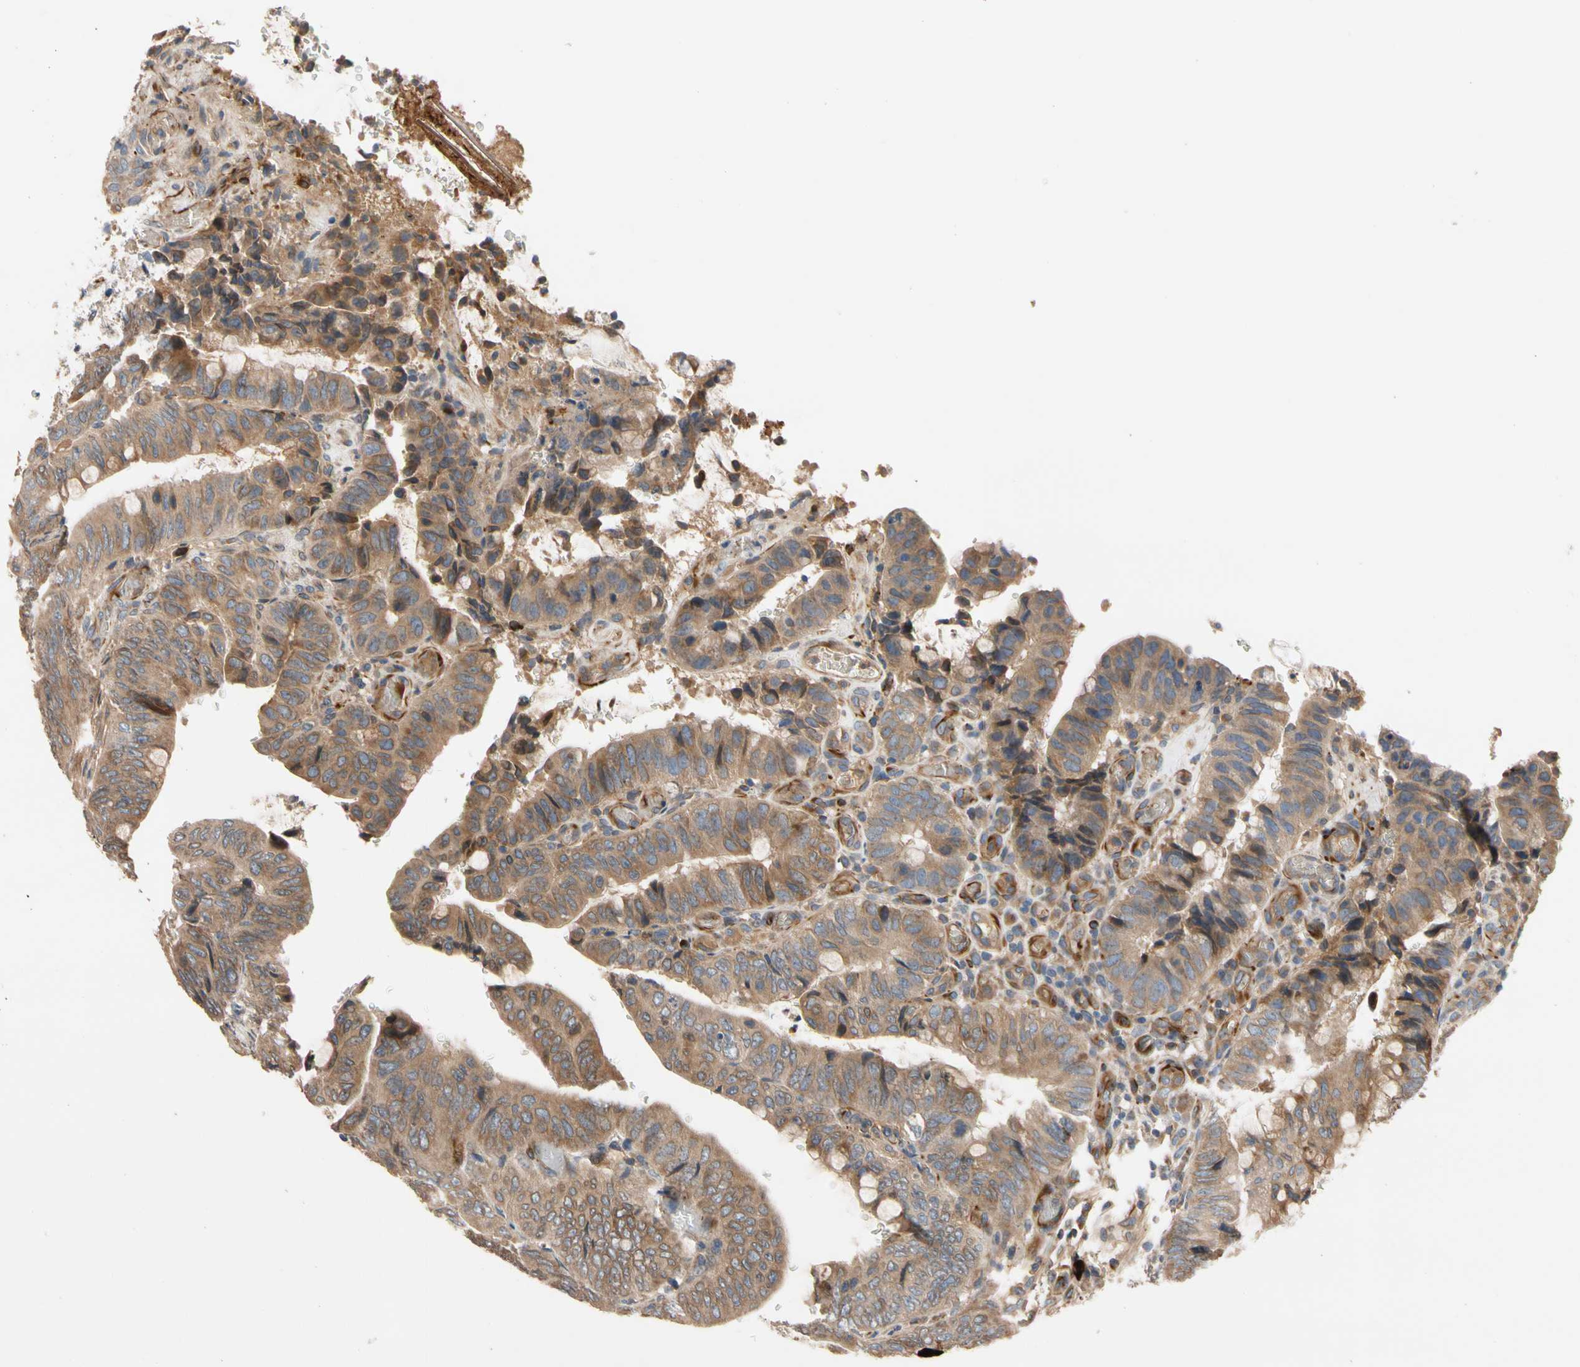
{"staining": {"intensity": "moderate", "quantity": ">75%", "location": "cytoplasmic/membranous"}, "tissue": "colorectal cancer", "cell_type": "Tumor cells", "image_type": "cancer", "snomed": [{"axis": "morphology", "description": "Normal tissue, NOS"}, {"axis": "morphology", "description": "Adenocarcinoma, NOS"}, {"axis": "topography", "description": "Rectum"}, {"axis": "topography", "description": "Peripheral nerve tissue"}], "caption": "The photomicrograph displays a brown stain indicating the presence of a protein in the cytoplasmic/membranous of tumor cells in colorectal cancer (adenocarcinoma). The staining was performed using DAB (3,3'-diaminobenzidine), with brown indicating positive protein expression. Nuclei are stained blue with hematoxylin.", "gene": "FGD6", "patient": {"sex": "male", "age": 92}}